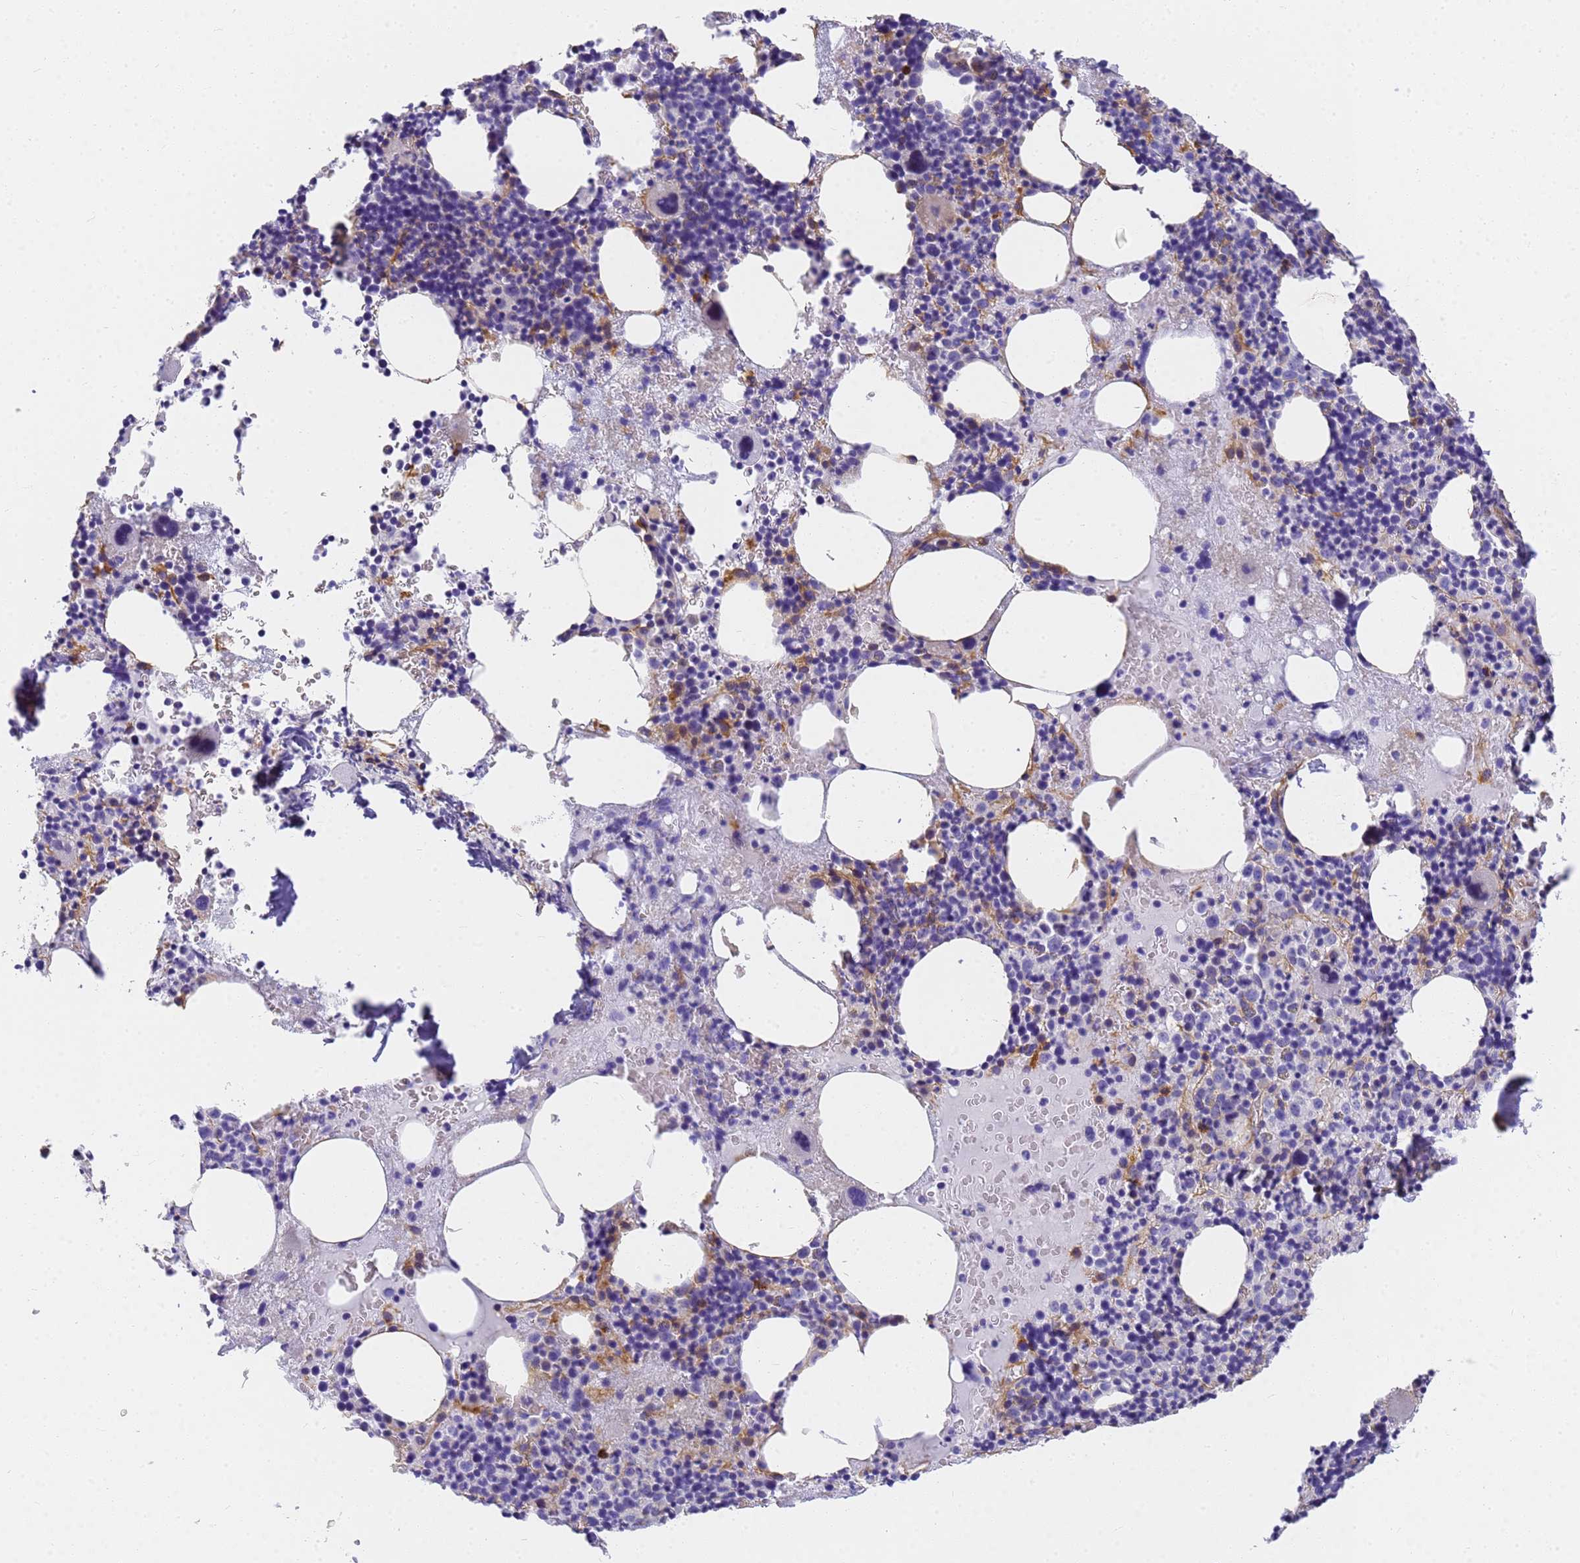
{"staining": {"intensity": "moderate", "quantity": "<25%", "location": "cytoplasmic/membranous"}, "tissue": "bone marrow", "cell_type": "Hematopoietic cells", "image_type": "normal", "snomed": [{"axis": "morphology", "description": "Normal tissue, NOS"}, {"axis": "topography", "description": "Bone marrow"}], "caption": "Approximately <25% of hematopoietic cells in benign human bone marrow exhibit moderate cytoplasmic/membranous protein staining as visualized by brown immunohistochemical staining.", "gene": "MVB12A", "patient": {"sex": "male", "age": 75}}